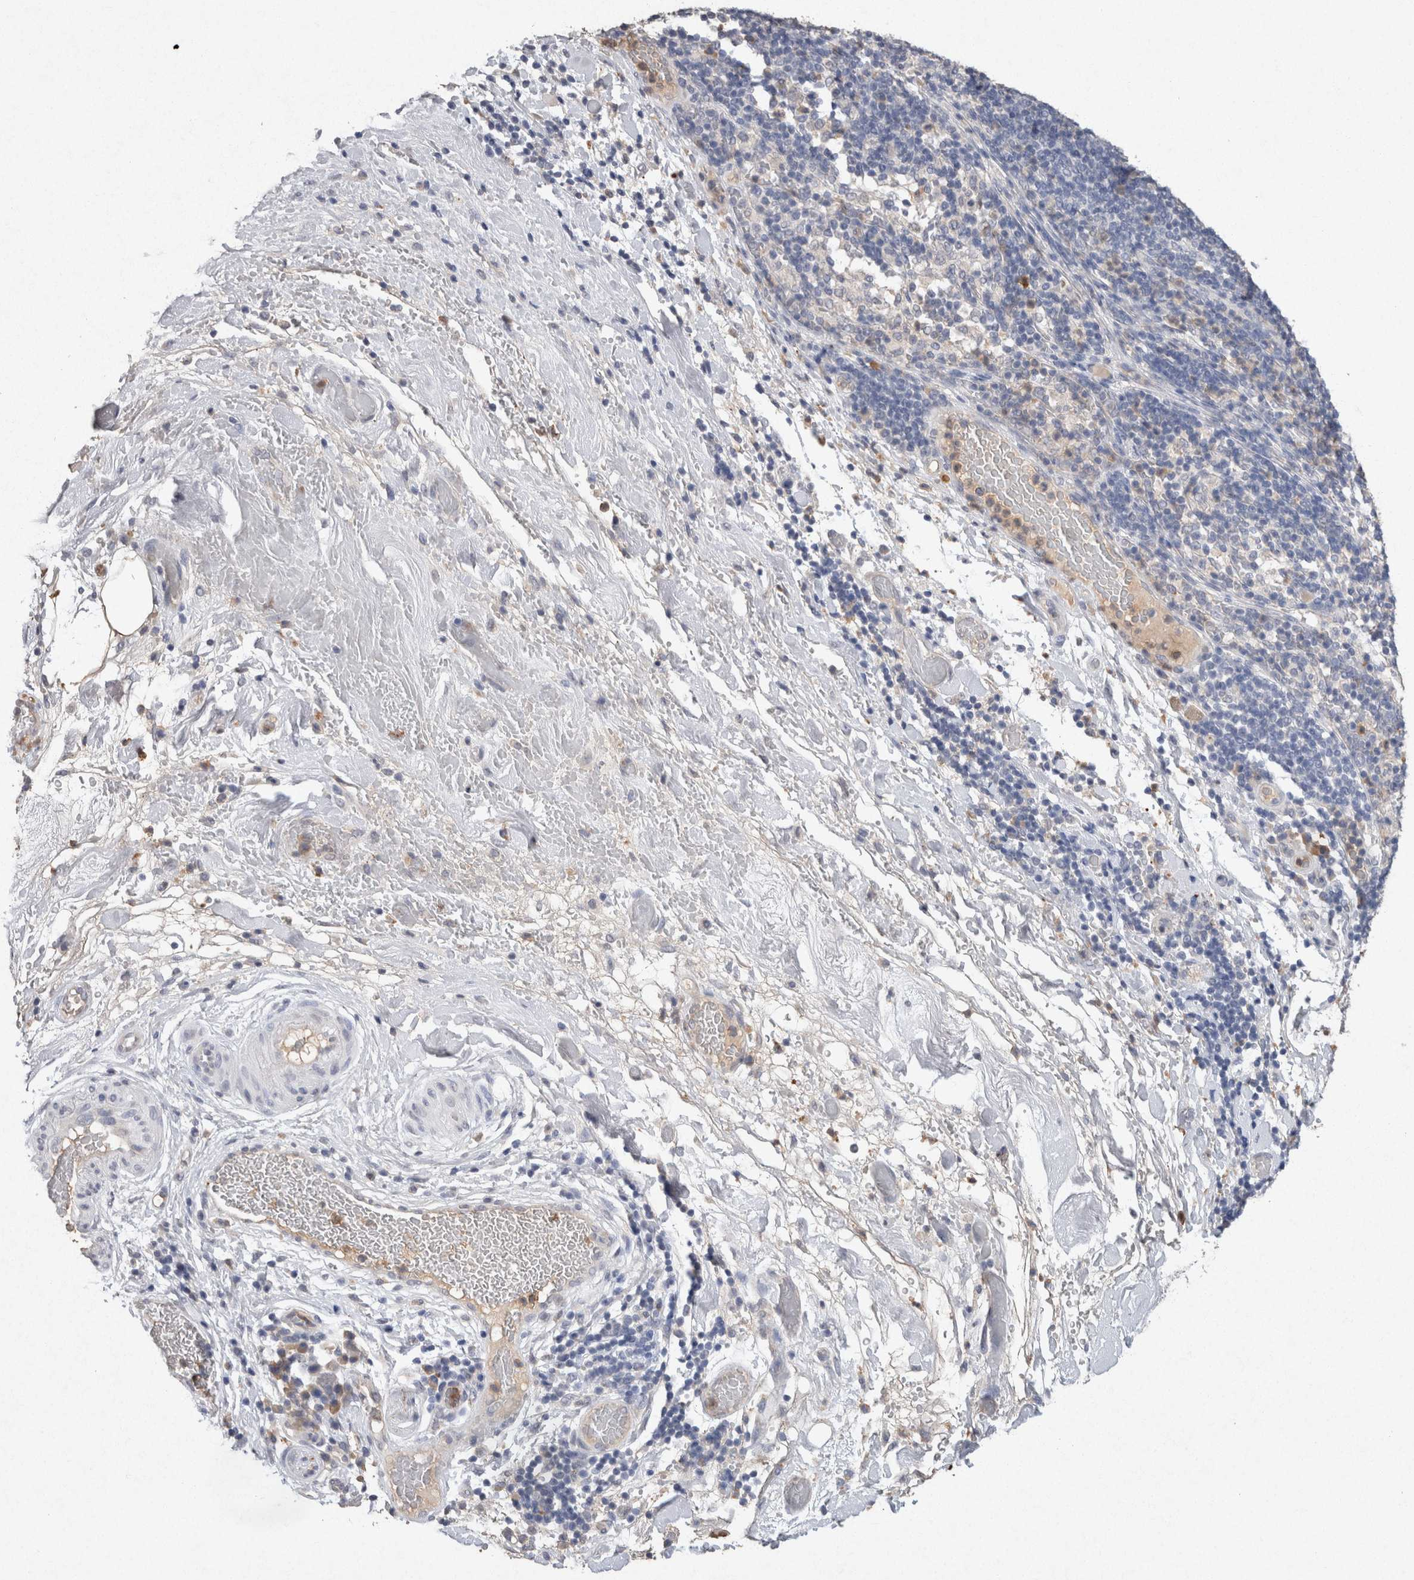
{"staining": {"intensity": "negative", "quantity": "none", "location": "none"}, "tissue": "pancreatic cancer", "cell_type": "Tumor cells", "image_type": "cancer", "snomed": [{"axis": "morphology", "description": "Adenocarcinoma, NOS"}, {"axis": "topography", "description": "Pancreas"}], "caption": "There is no significant staining in tumor cells of pancreatic cancer.", "gene": "FABP7", "patient": {"sex": "female", "age": 71}}